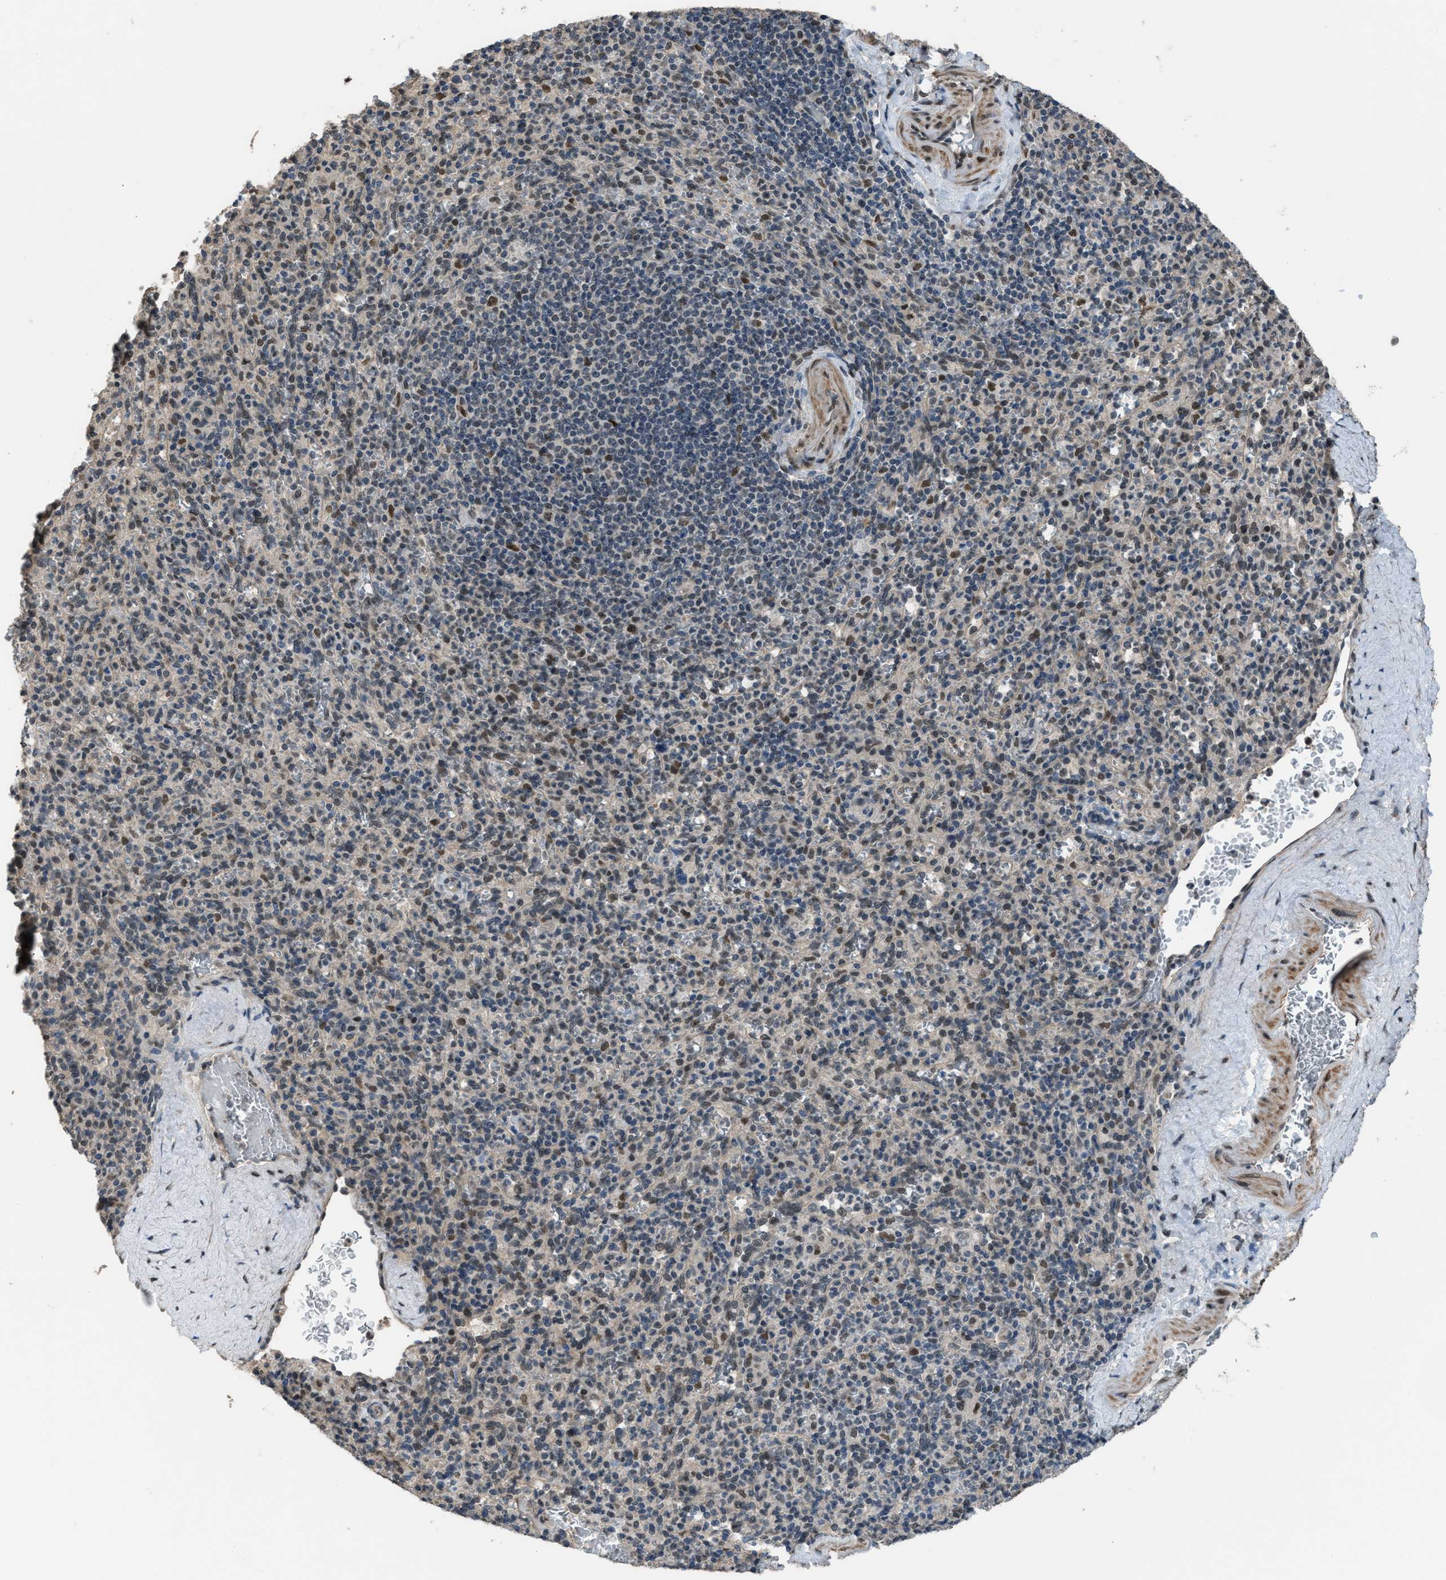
{"staining": {"intensity": "weak", "quantity": "25%-75%", "location": "cytoplasmic/membranous,nuclear"}, "tissue": "spleen", "cell_type": "Cells in red pulp", "image_type": "normal", "snomed": [{"axis": "morphology", "description": "Normal tissue, NOS"}, {"axis": "topography", "description": "Spleen"}], "caption": "Benign spleen reveals weak cytoplasmic/membranous,nuclear positivity in approximately 25%-75% of cells in red pulp.", "gene": "KPNA6", "patient": {"sex": "male", "age": 36}}